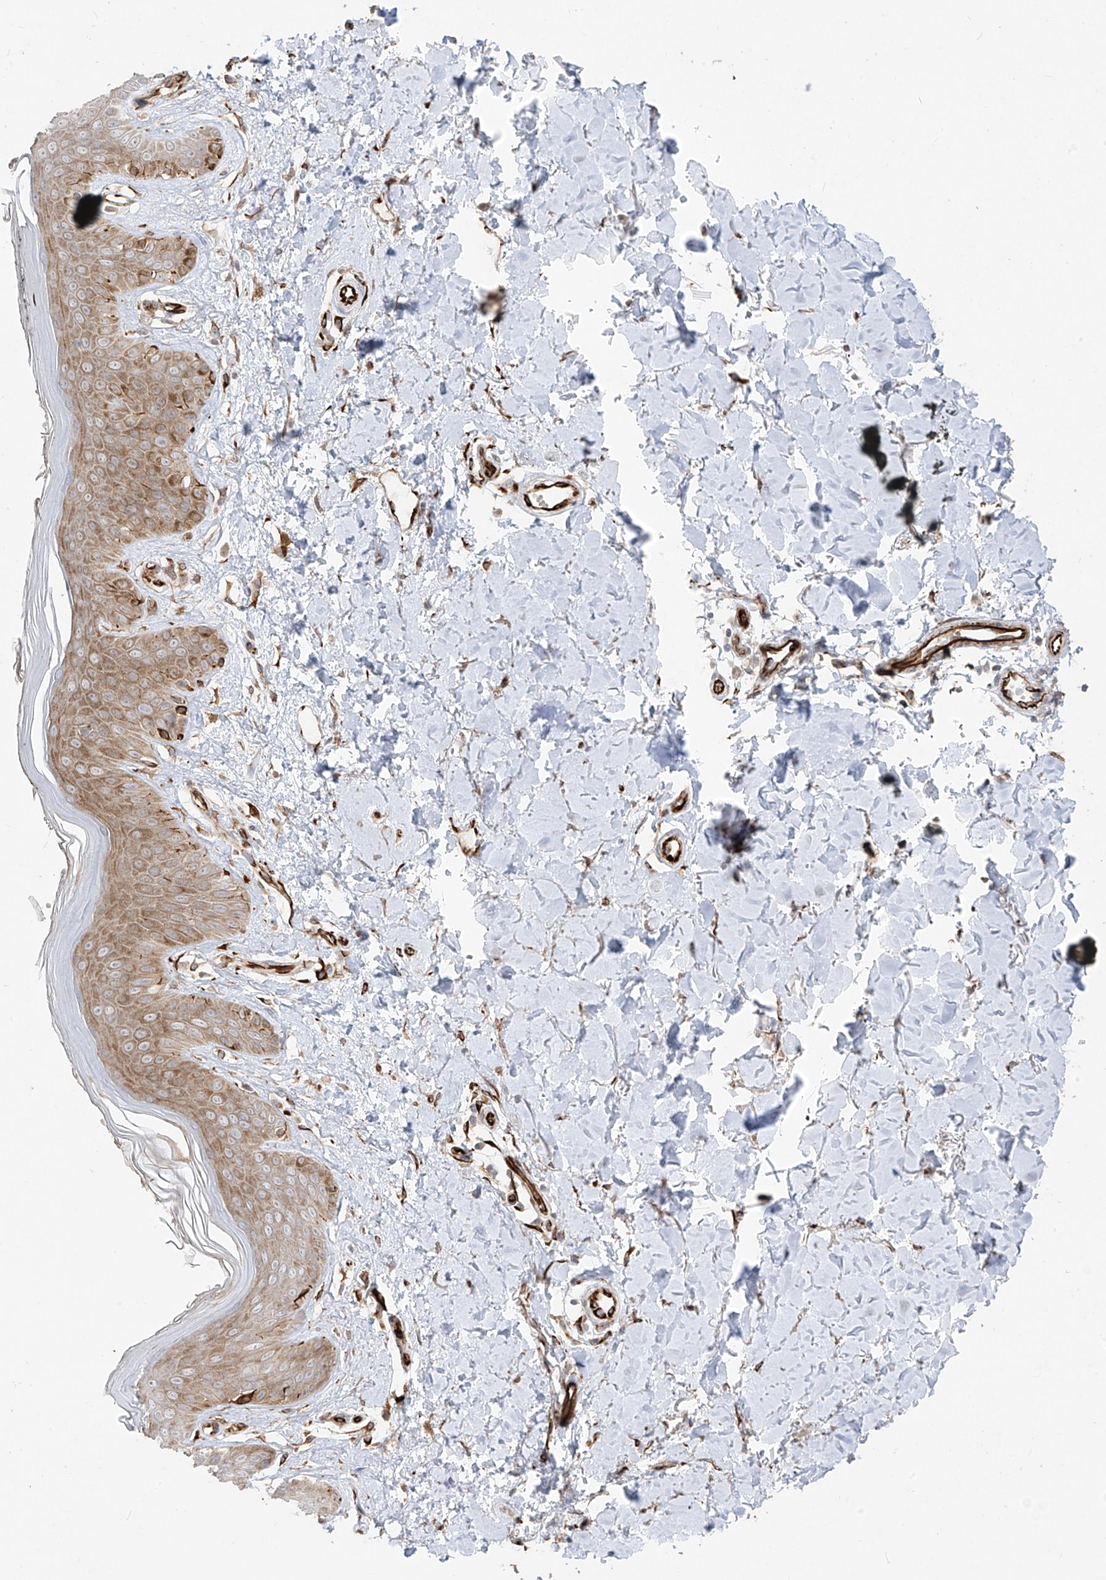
{"staining": {"intensity": "strong", "quantity": ">75%", "location": "cytoplasmic/membranous"}, "tissue": "skin", "cell_type": "Fibroblasts", "image_type": "normal", "snomed": [{"axis": "morphology", "description": "Normal tissue, NOS"}, {"axis": "topography", "description": "Skin"}], "caption": "Human skin stained for a protein (brown) reveals strong cytoplasmic/membranous positive positivity in about >75% of fibroblasts.", "gene": "DCDC2", "patient": {"sex": "female", "age": 64}}